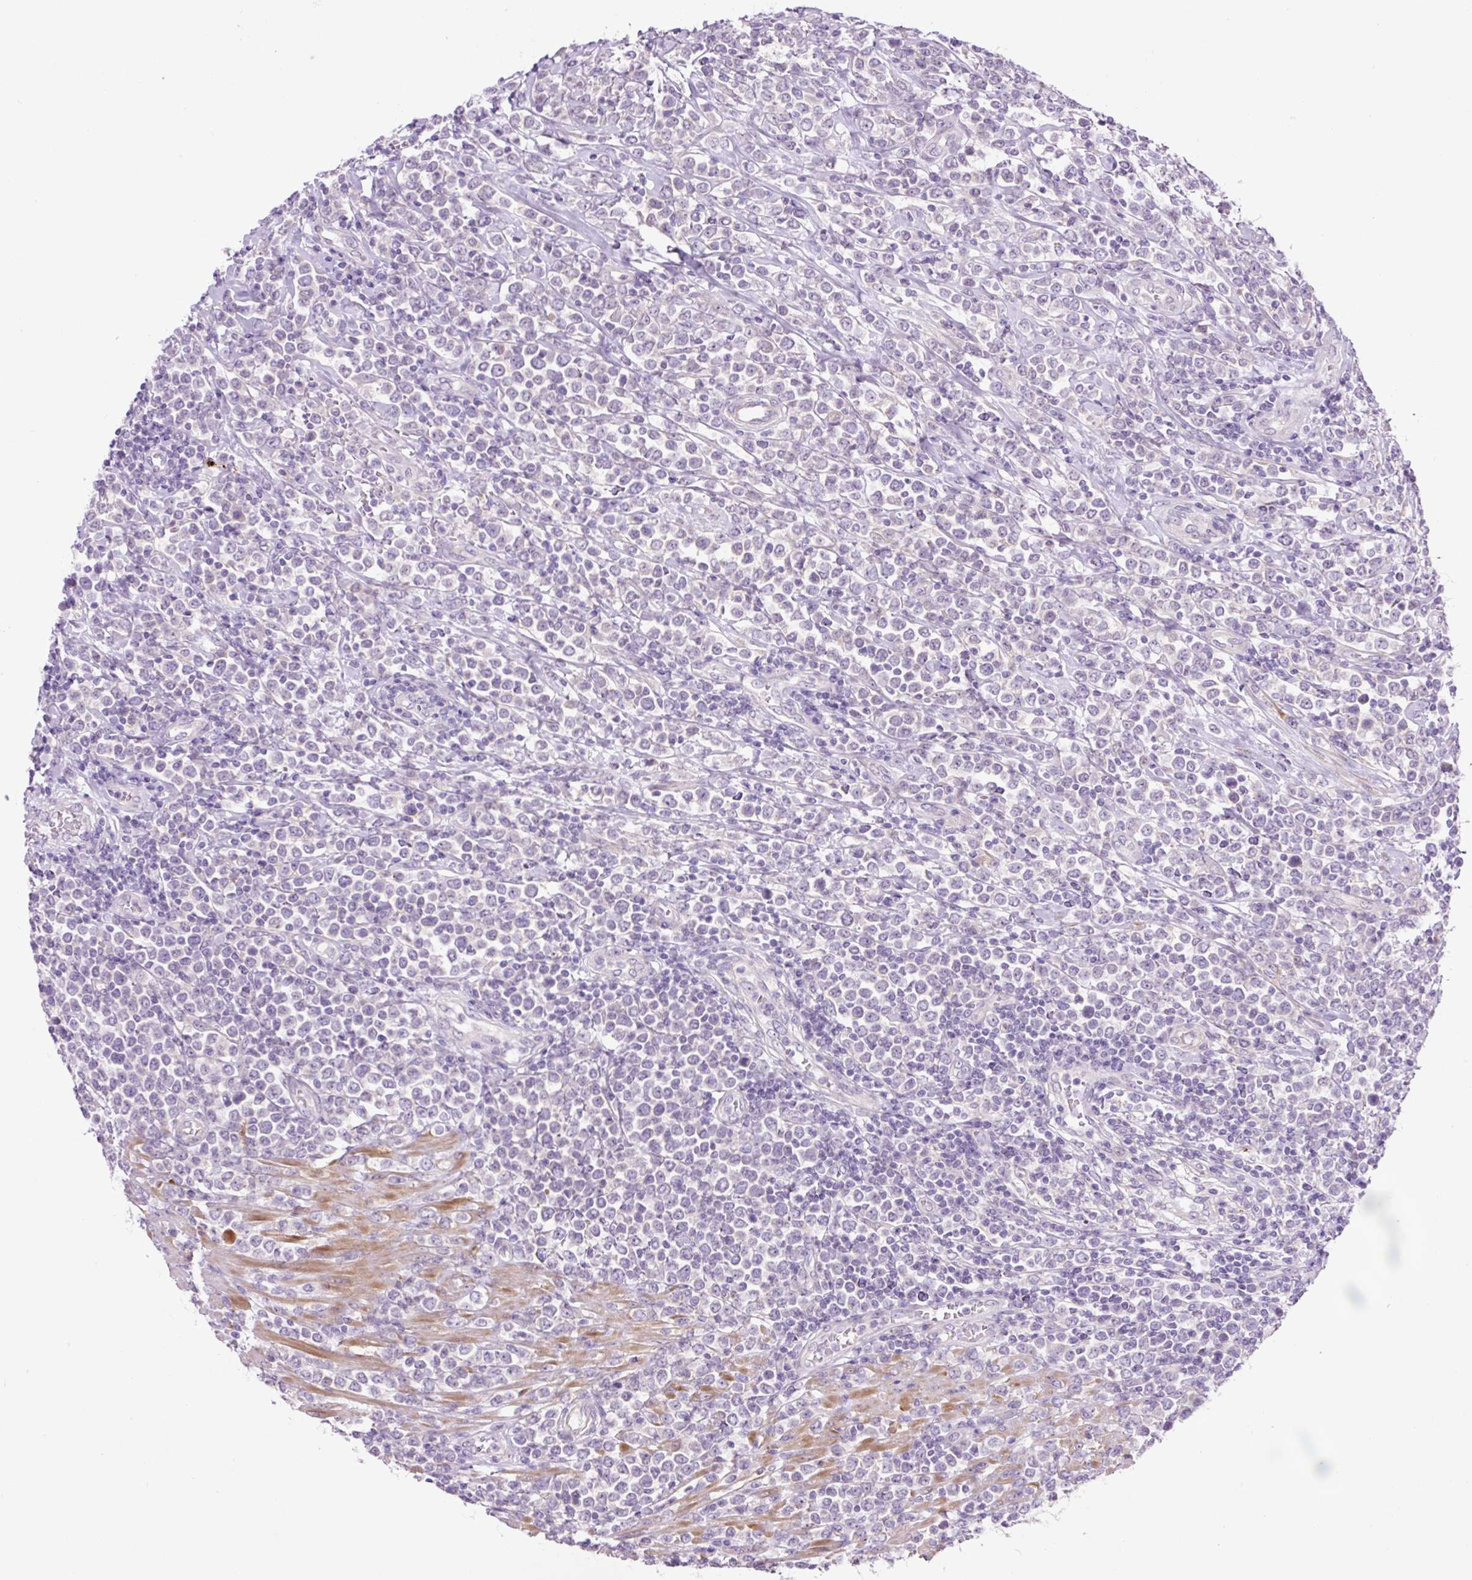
{"staining": {"intensity": "negative", "quantity": "none", "location": "none"}, "tissue": "lymphoma", "cell_type": "Tumor cells", "image_type": "cancer", "snomed": [{"axis": "morphology", "description": "Malignant lymphoma, non-Hodgkin's type, High grade"}, {"axis": "topography", "description": "Soft tissue"}], "caption": "Human lymphoma stained for a protein using immunohistochemistry demonstrates no positivity in tumor cells.", "gene": "OGDHL", "patient": {"sex": "female", "age": 56}}